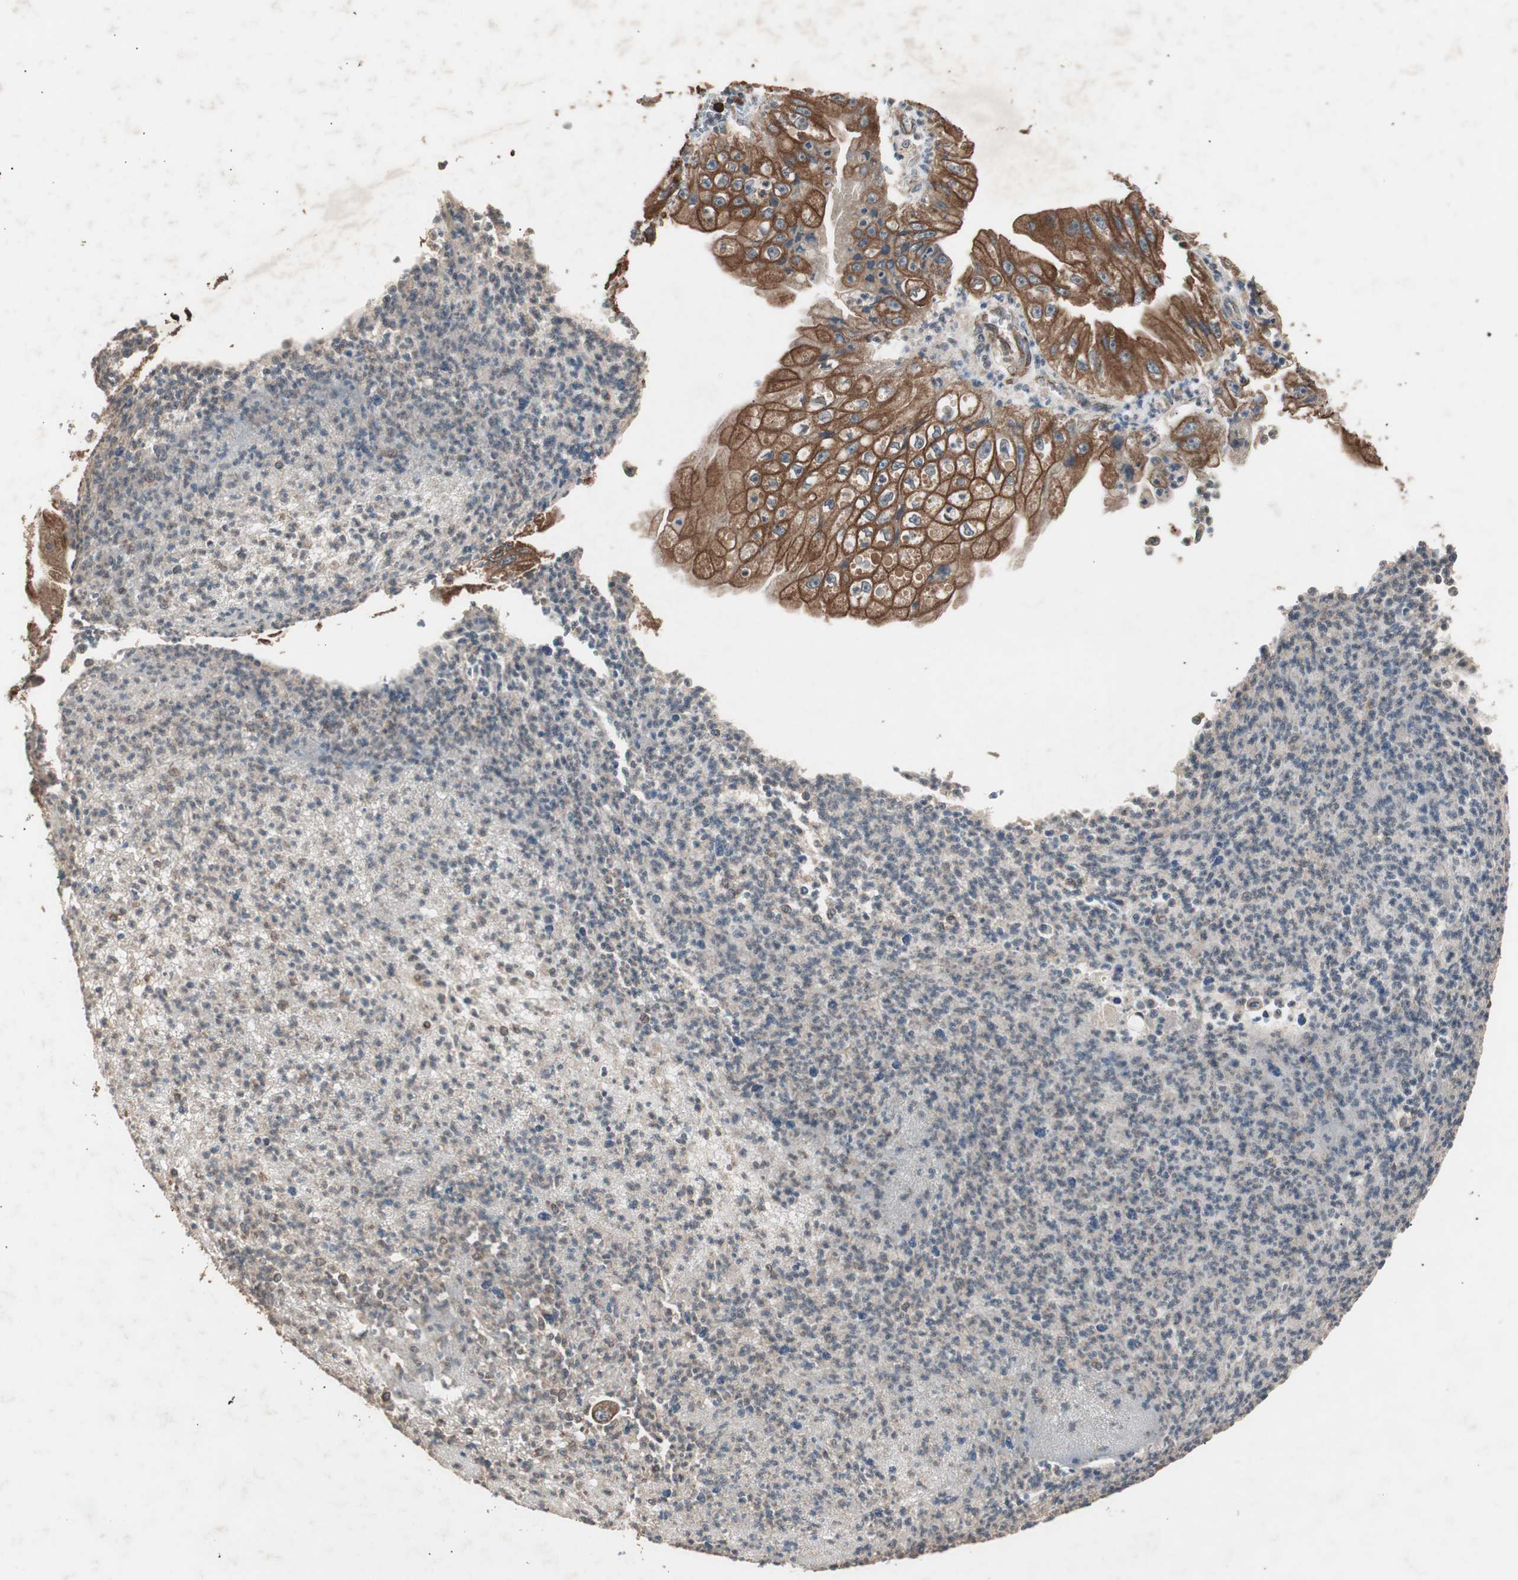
{"staining": {"intensity": "moderate", "quantity": ">75%", "location": "cytoplasmic/membranous"}, "tissue": "pancreatic cancer", "cell_type": "Tumor cells", "image_type": "cancer", "snomed": [{"axis": "morphology", "description": "Normal tissue, NOS"}, {"axis": "topography", "description": "Lymph node"}], "caption": "A photomicrograph of pancreatic cancer stained for a protein demonstrates moderate cytoplasmic/membranous brown staining in tumor cells.", "gene": "LZTS1", "patient": {"sex": "male", "age": 50}}